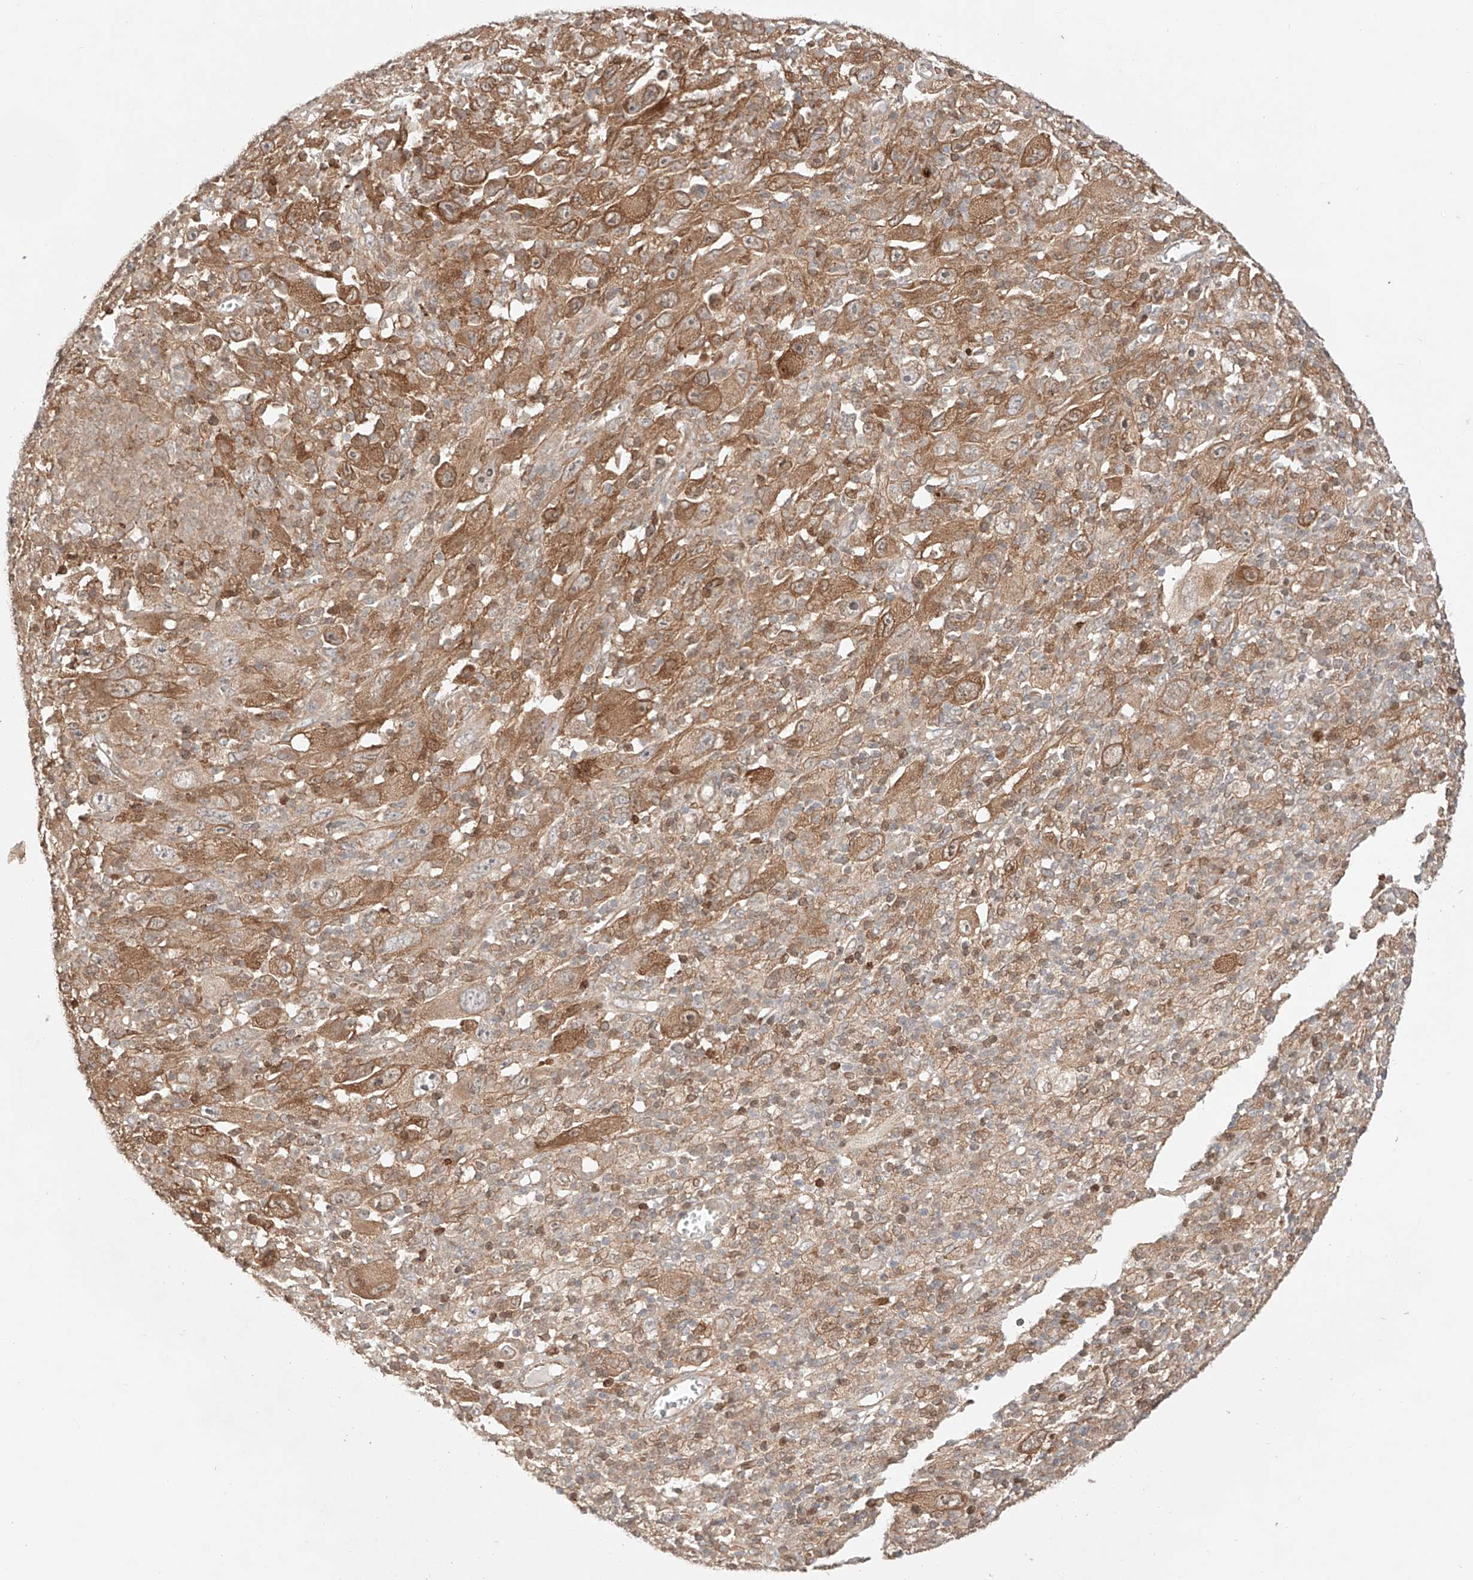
{"staining": {"intensity": "moderate", "quantity": ">75%", "location": "cytoplasmic/membranous"}, "tissue": "melanoma", "cell_type": "Tumor cells", "image_type": "cancer", "snomed": [{"axis": "morphology", "description": "Malignant melanoma, Metastatic site"}, {"axis": "topography", "description": "Skin"}], "caption": "Protein expression analysis of melanoma reveals moderate cytoplasmic/membranous staining in approximately >75% of tumor cells.", "gene": "IGSF22", "patient": {"sex": "female", "age": 56}}